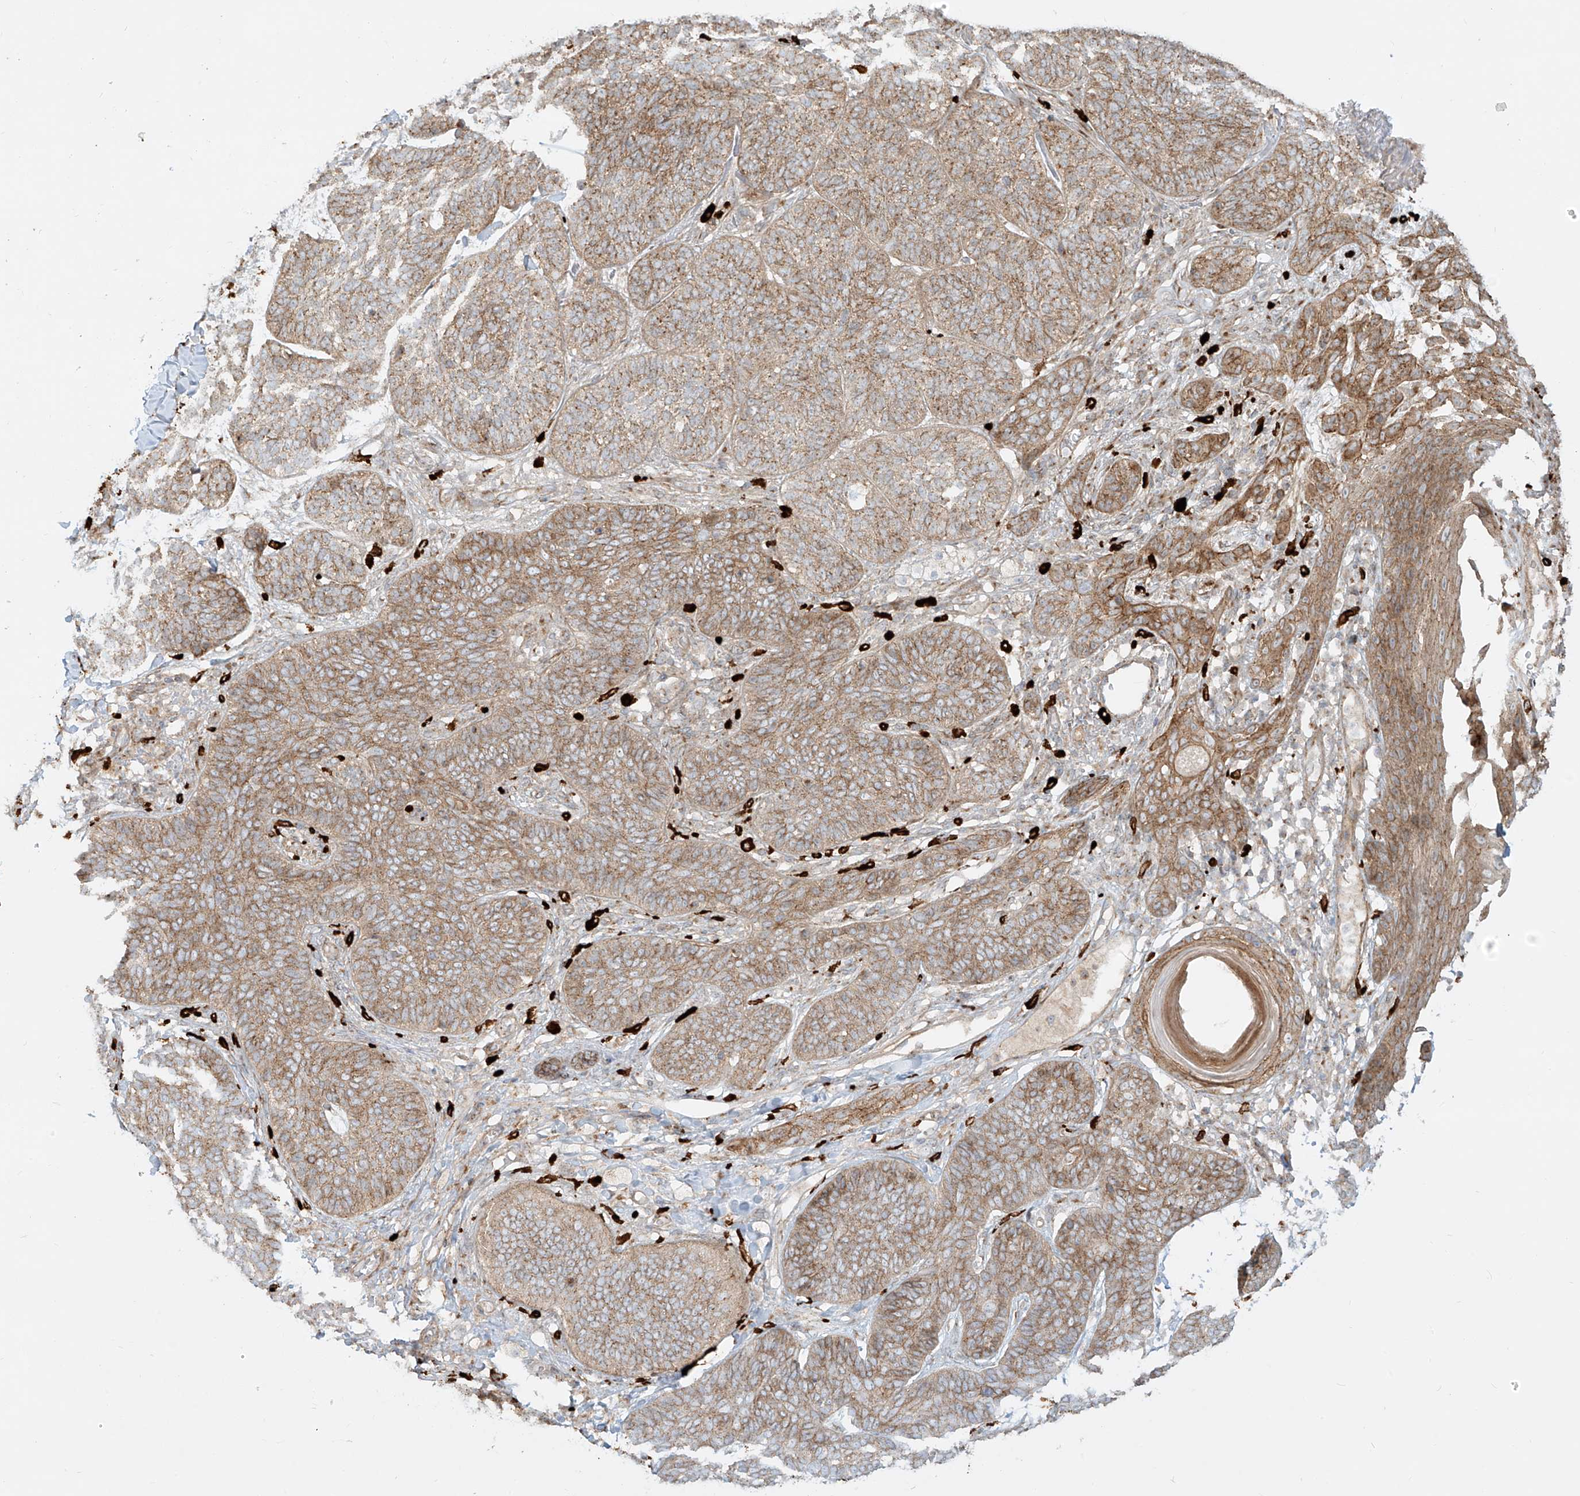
{"staining": {"intensity": "moderate", "quantity": ">75%", "location": "cytoplasmic/membranous"}, "tissue": "skin cancer", "cell_type": "Tumor cells", "image_type": "cancer", "snomed": [{"axis": "morphology", "description": "Basal cell carcinoma"}, {"axis": "topography", "description": "Skin"}], "caption": "Human basal cell carcinoma (skin) stained for a protein (brown) demonstrates moderate cytoplasmic/membranous positive expression in about >75% of tumor cells.", "gene": "ZNF287", "patient": {"sex": "male", "age": 85}}